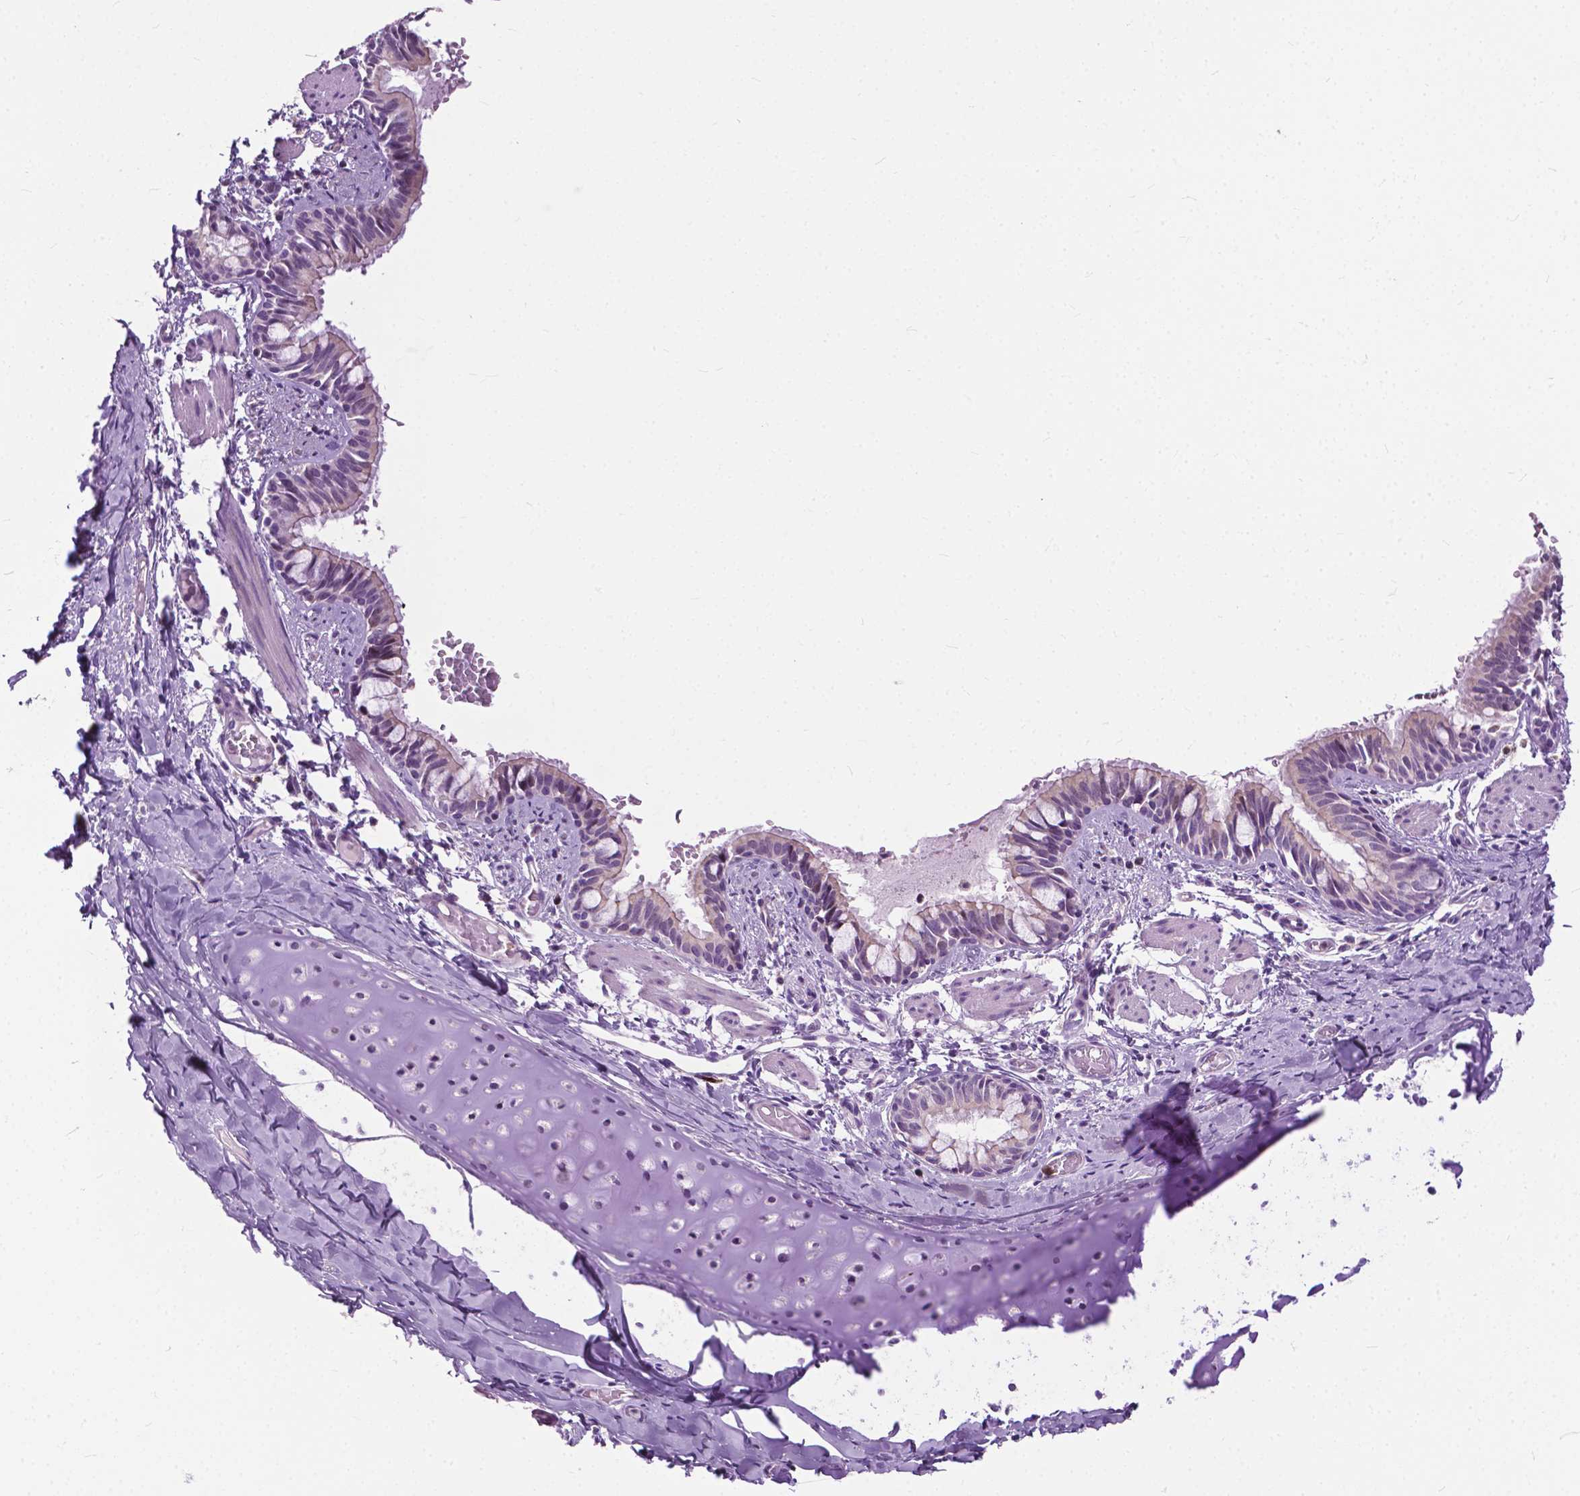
{"staining": {"intensity": "weak", "quantity": "<25%", "location": "cytoplasmic/membranous"}, "tissue": "bronchus", "cell_type": "Respiratory epithelial cells", "image_type": "normal", "snomed": [{"axis": "morphology", "description": "Normal tissue, NOS"}, {"axis": "topography", "description": "Bronchus"}], "caption": "This image is of benign bronchus stained with immunohistochemistry to label a protein in brown with the nuclei are counter-stained blue. There is no expression in respiratory epithelial cells.", "gene": "TTC9B", "patient": {"sex": "male", "age": 1}}